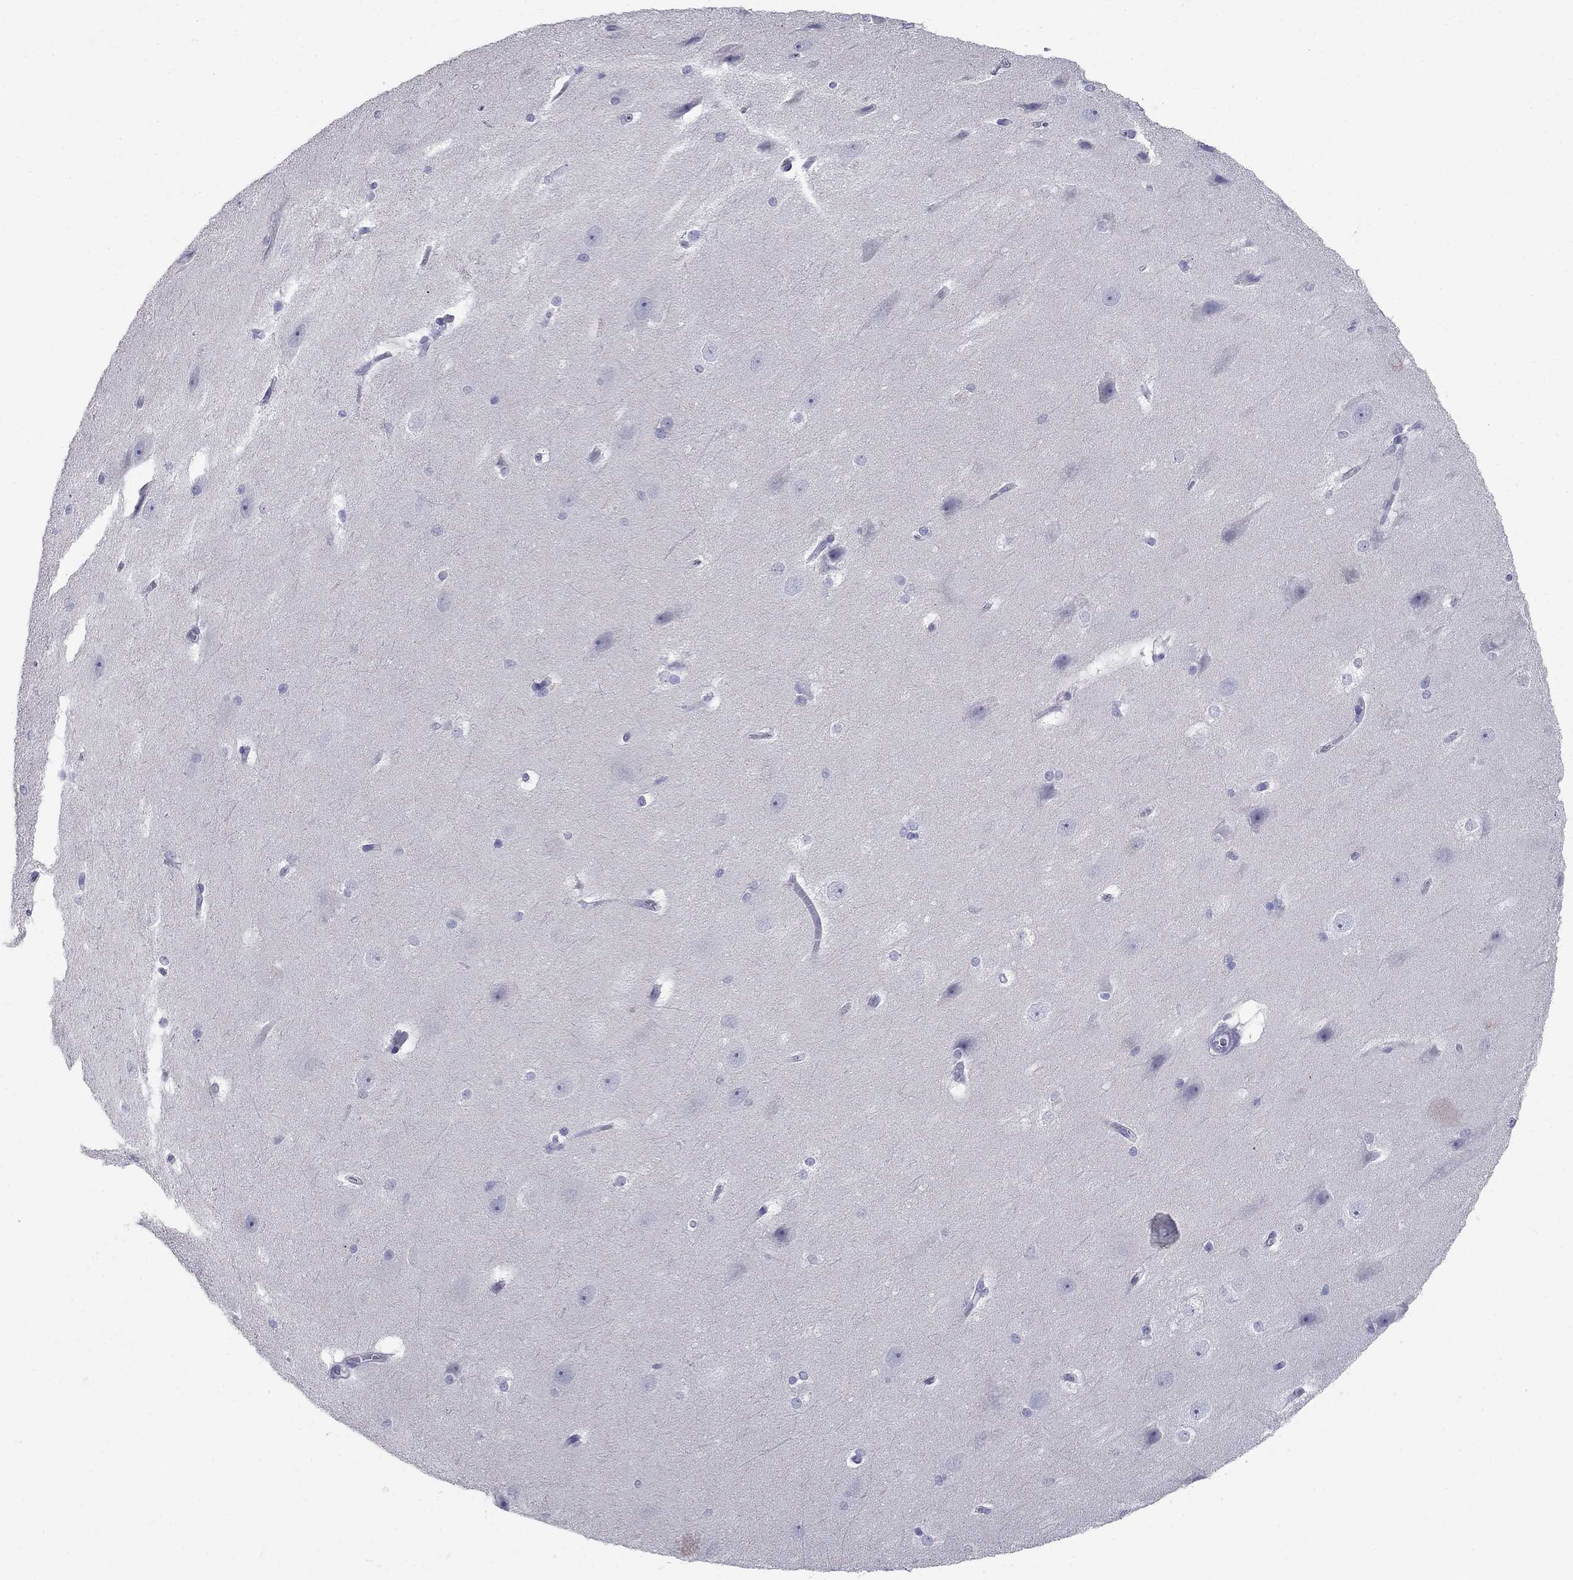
{"staining": {"intensity": "negative", "quantity": "none", "location": "none"}, "tissue": "hippocampus", "cell_type": "Glial cells", "image_type": "normal", "snomed": [{"axis": "morphology", "description": "Normal tissue, NOS"}, {"axis": "topography", "description": "Cerebral cortex"}, {"axis": "topography", "description": "Hippocampus"}], "caption": "Immunohistochemistry photomicrograph of benign hippocampus: hippocampus stained with DAB (3,3'-diaminobenzidine) exhibits no significant protein staining in glial cells. Nuclei are stained in blue.", "gene": "TP53TG5", "patient": {"sex": "female", "age": 19}}